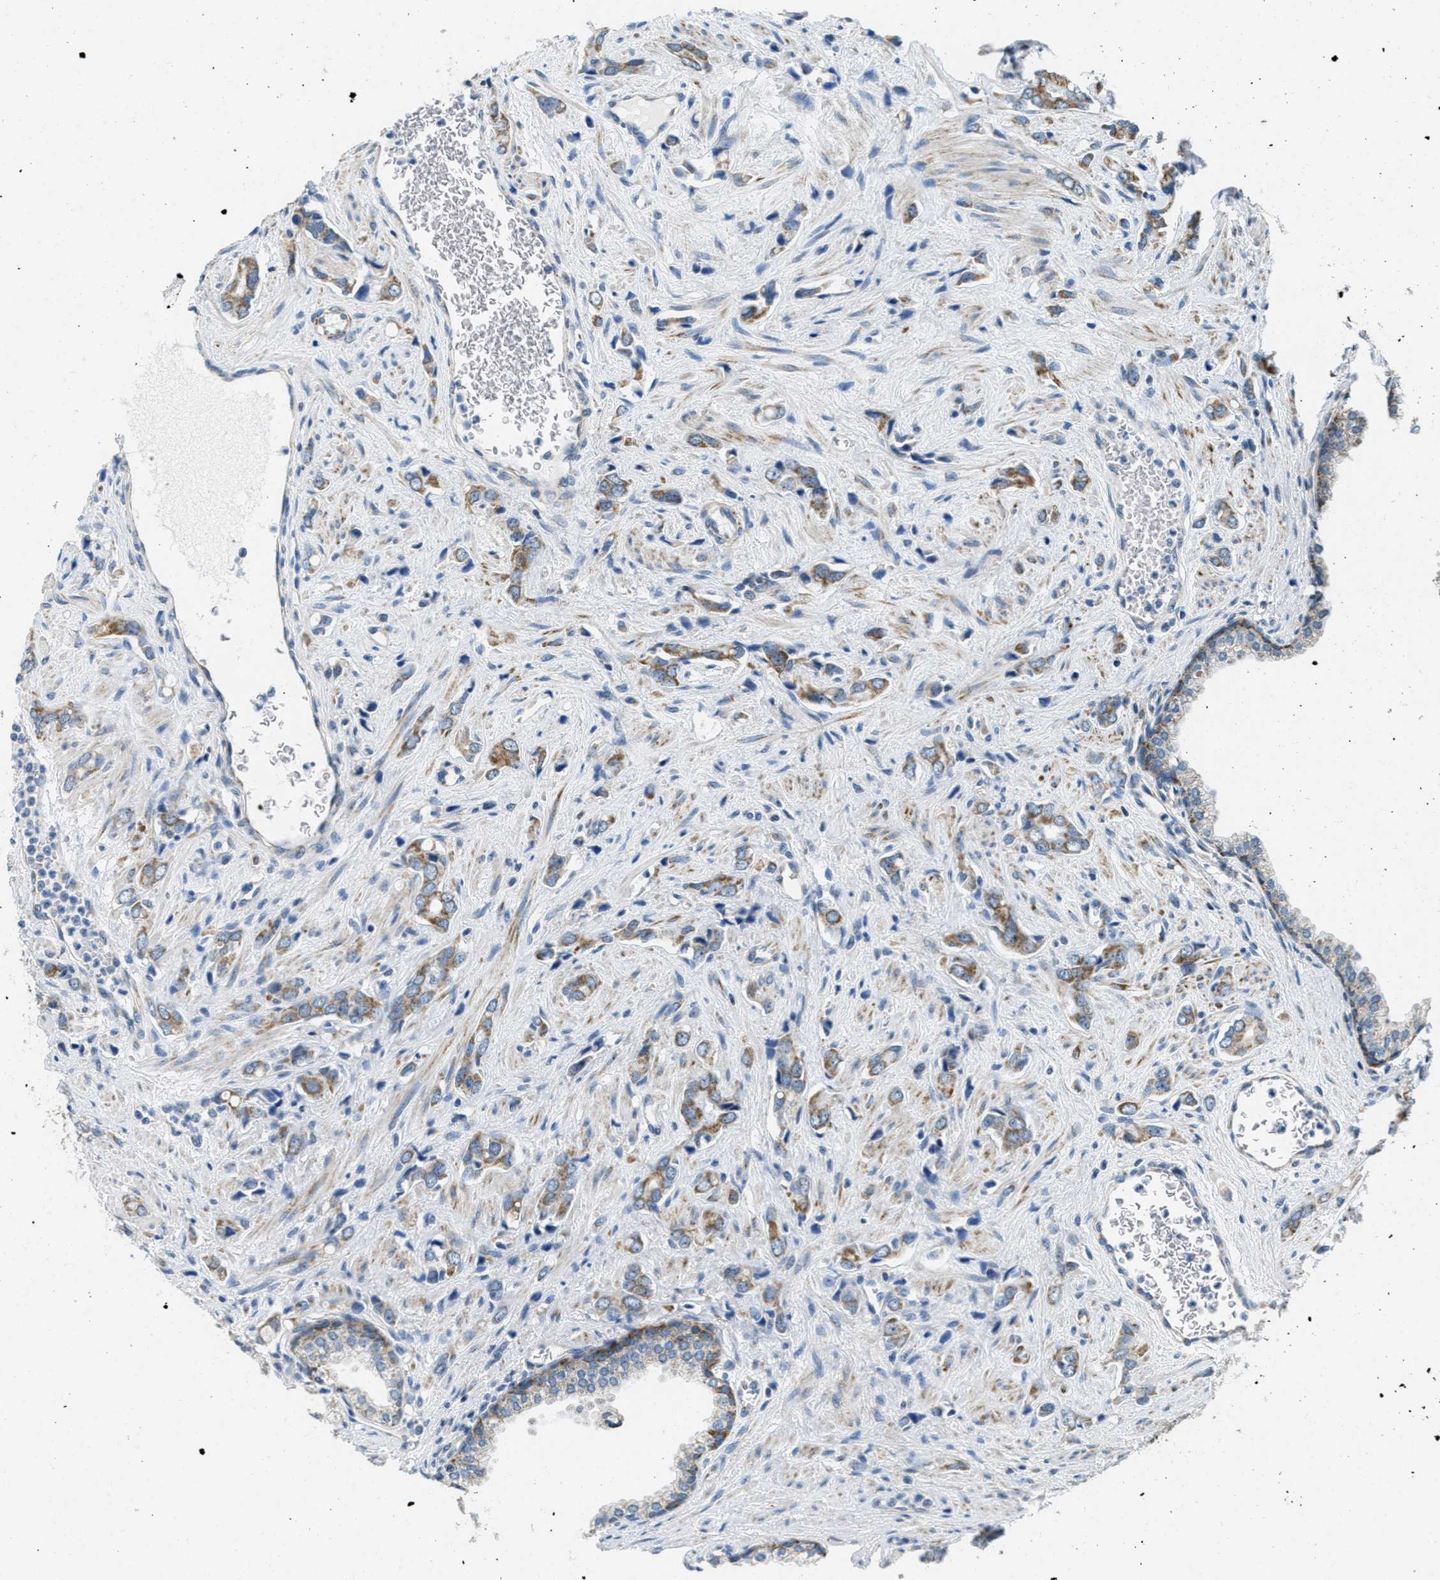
{"staining": {"intensity": "moderate", "quantity": ">75%", "location": "cytoplasmic/membranous"}, "tissue": "prostate cancer", "cell_type": "Tumor cells", "image_type": "cancer", "snomed": [{"axis": "morphology", "description": "Adenocarcinoma, High grade"}, {"axis": "topography", "description": "Prostate"}], "caption": "Protein staining exhibits moderate cytoplasmic/membranous staining in approximately >75% of tumor cells in prostate high-grade adenocarcinoma.", "gene": "TOMM70", "patient": {"sex": "male", "age": 52}}